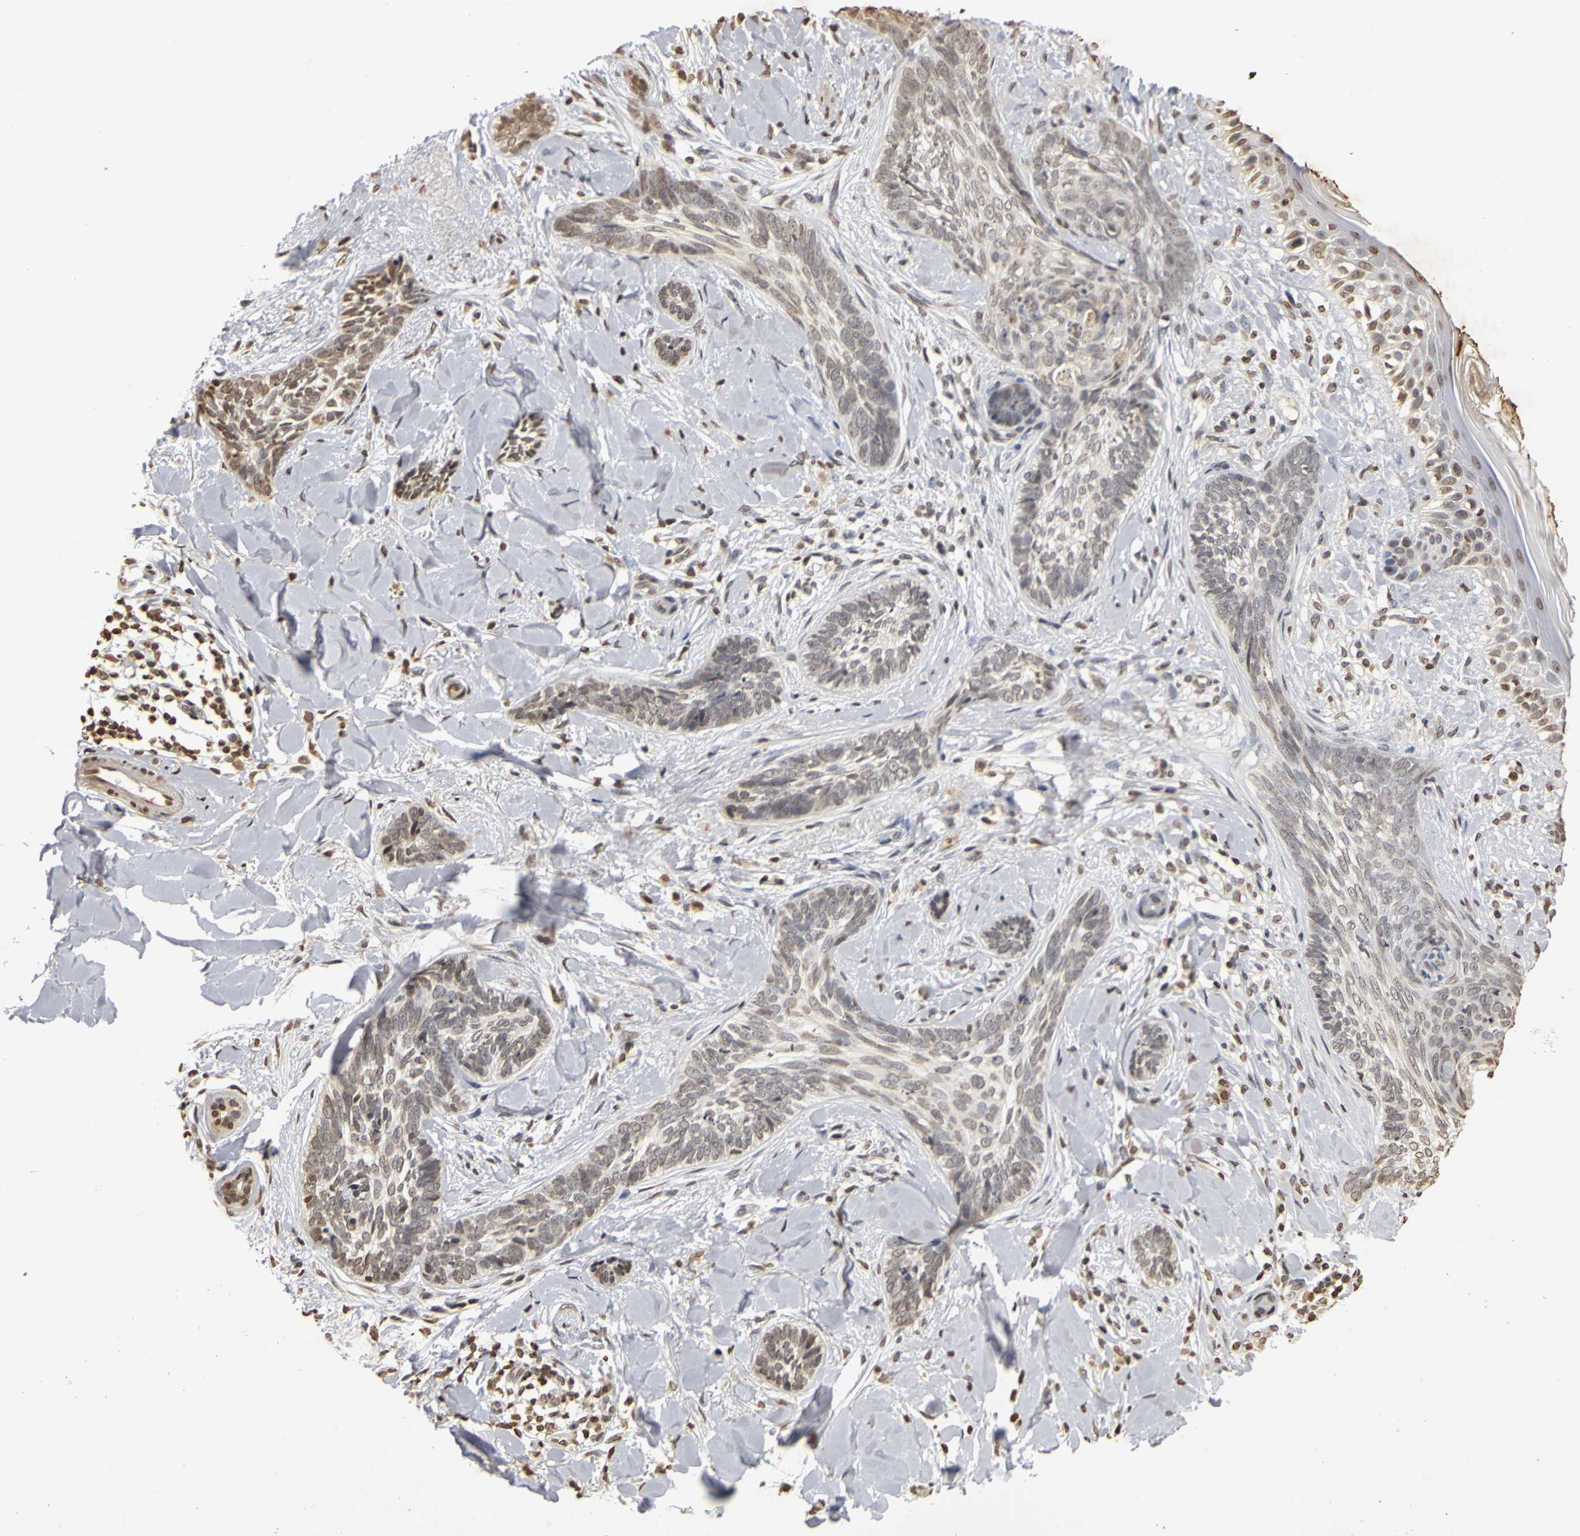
{"staining": {"intensity": "weak", "quantity": "25%-75%", "location": "nuclear"}, "tissue": "skin cancer", "cell_type": "Tumor cells", "image_type": "cancer", "snomed": [{"axis": "morphology", "description": "Basal cell carcinoma"}, {"axis": "topography", "description": "Skin"}], "caption": "Tumor cells show low levels of weak nuclear positivity in approximately 25%-75% of cells in skin basal cell carcinoma.", "gene": "ERCC2", "patient": {"sex": "female", "age": 58}}